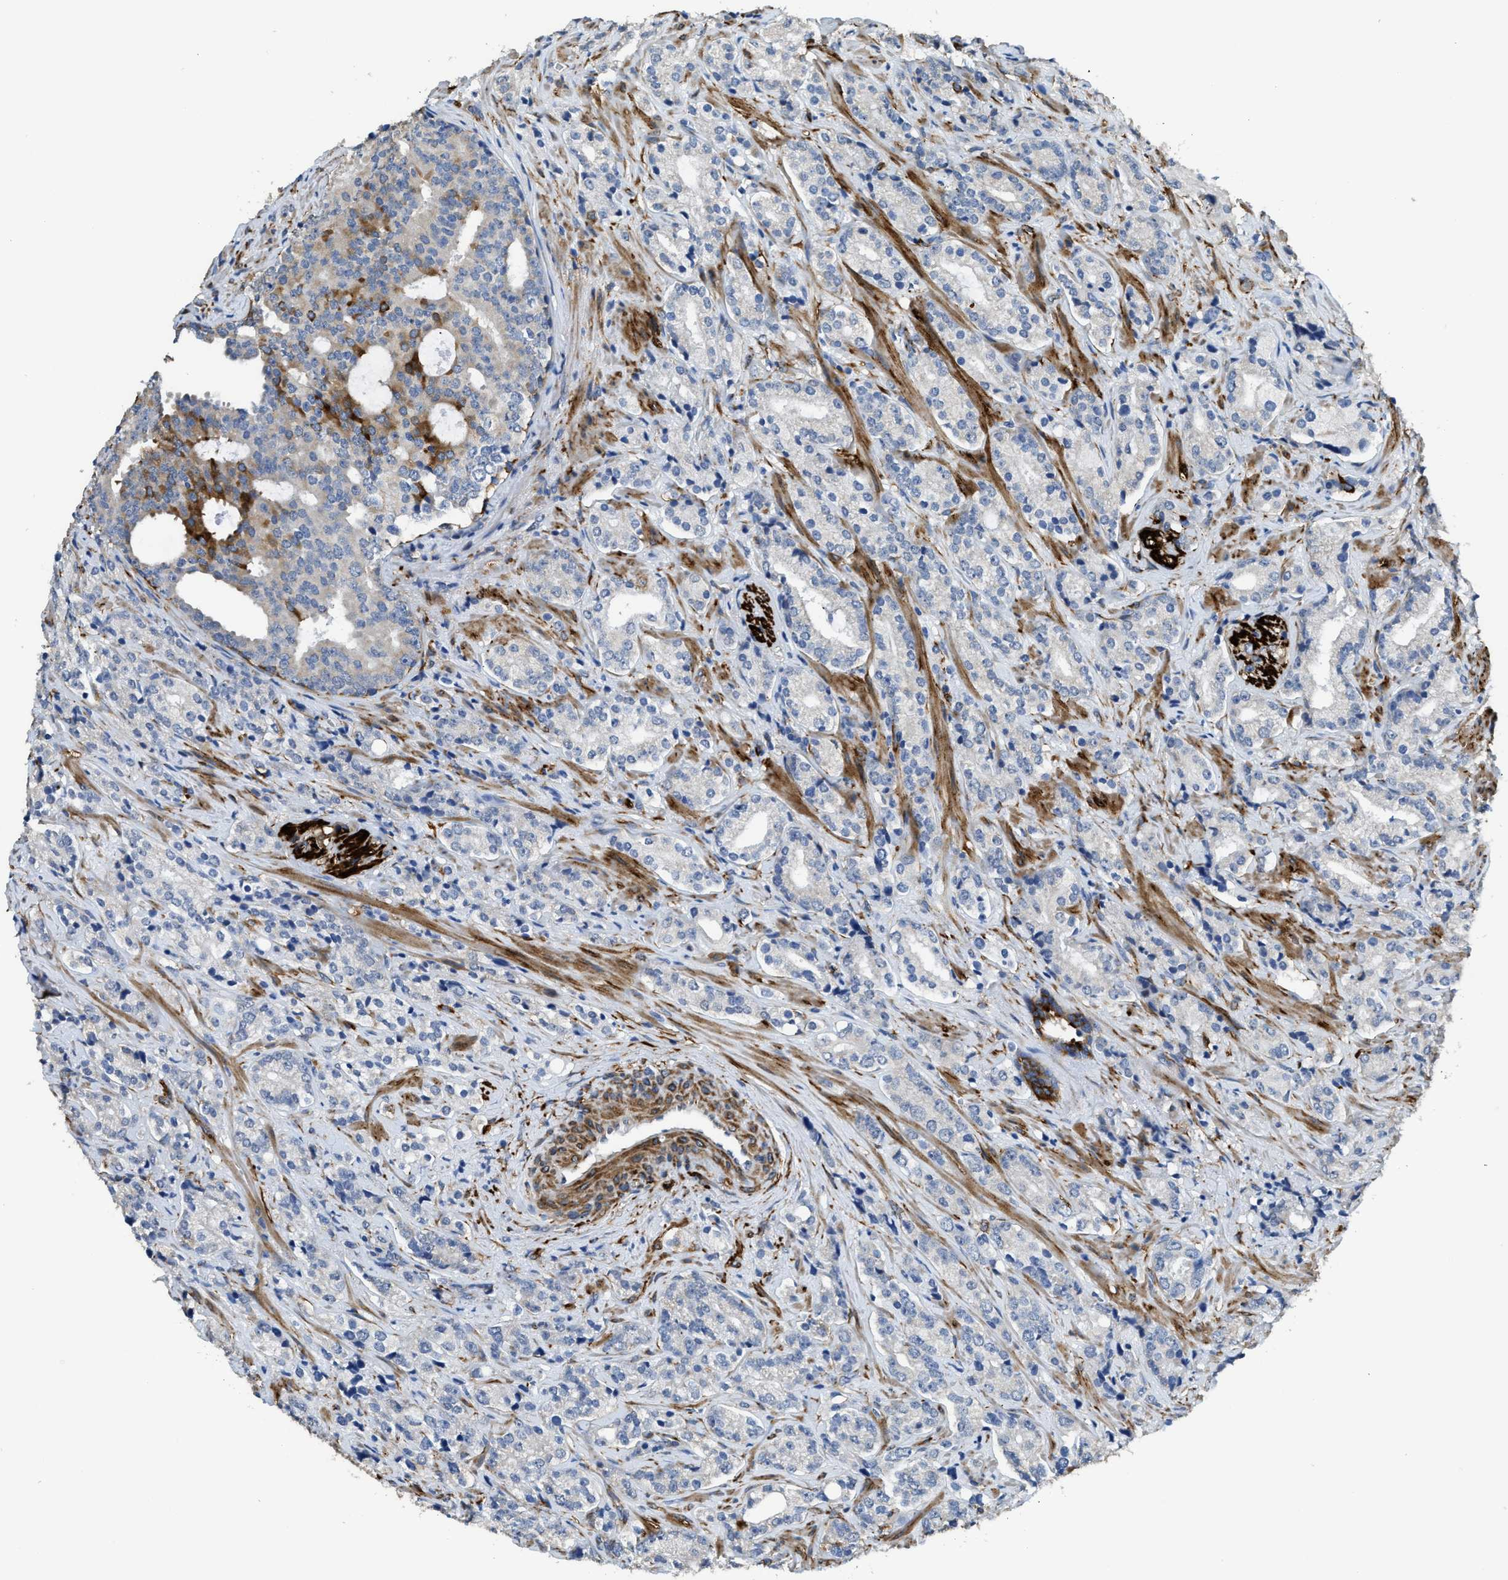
{"staining": {"intensity": "strong", "quantity": "<25%", "location": "cytoplasmic/membranous"}, "tissue": "prostate cancer", "cell_type": "Tumor cells", "image_type": "cancer", "snomed": [{"axis": "morphology", "description": "Adenocarcinoma, High grade"}, {"axis": "topography", "description": "Prostate"}], "caption": "A photomicrograph of prostate cancer (high-grade adenocarcinoma) stained for a protein exhibits strong cytoplasmic/membranous brown staining in tumor cells.", "gene": "ZSWIM5", "patient": {"sex": "male", "age": 71}}